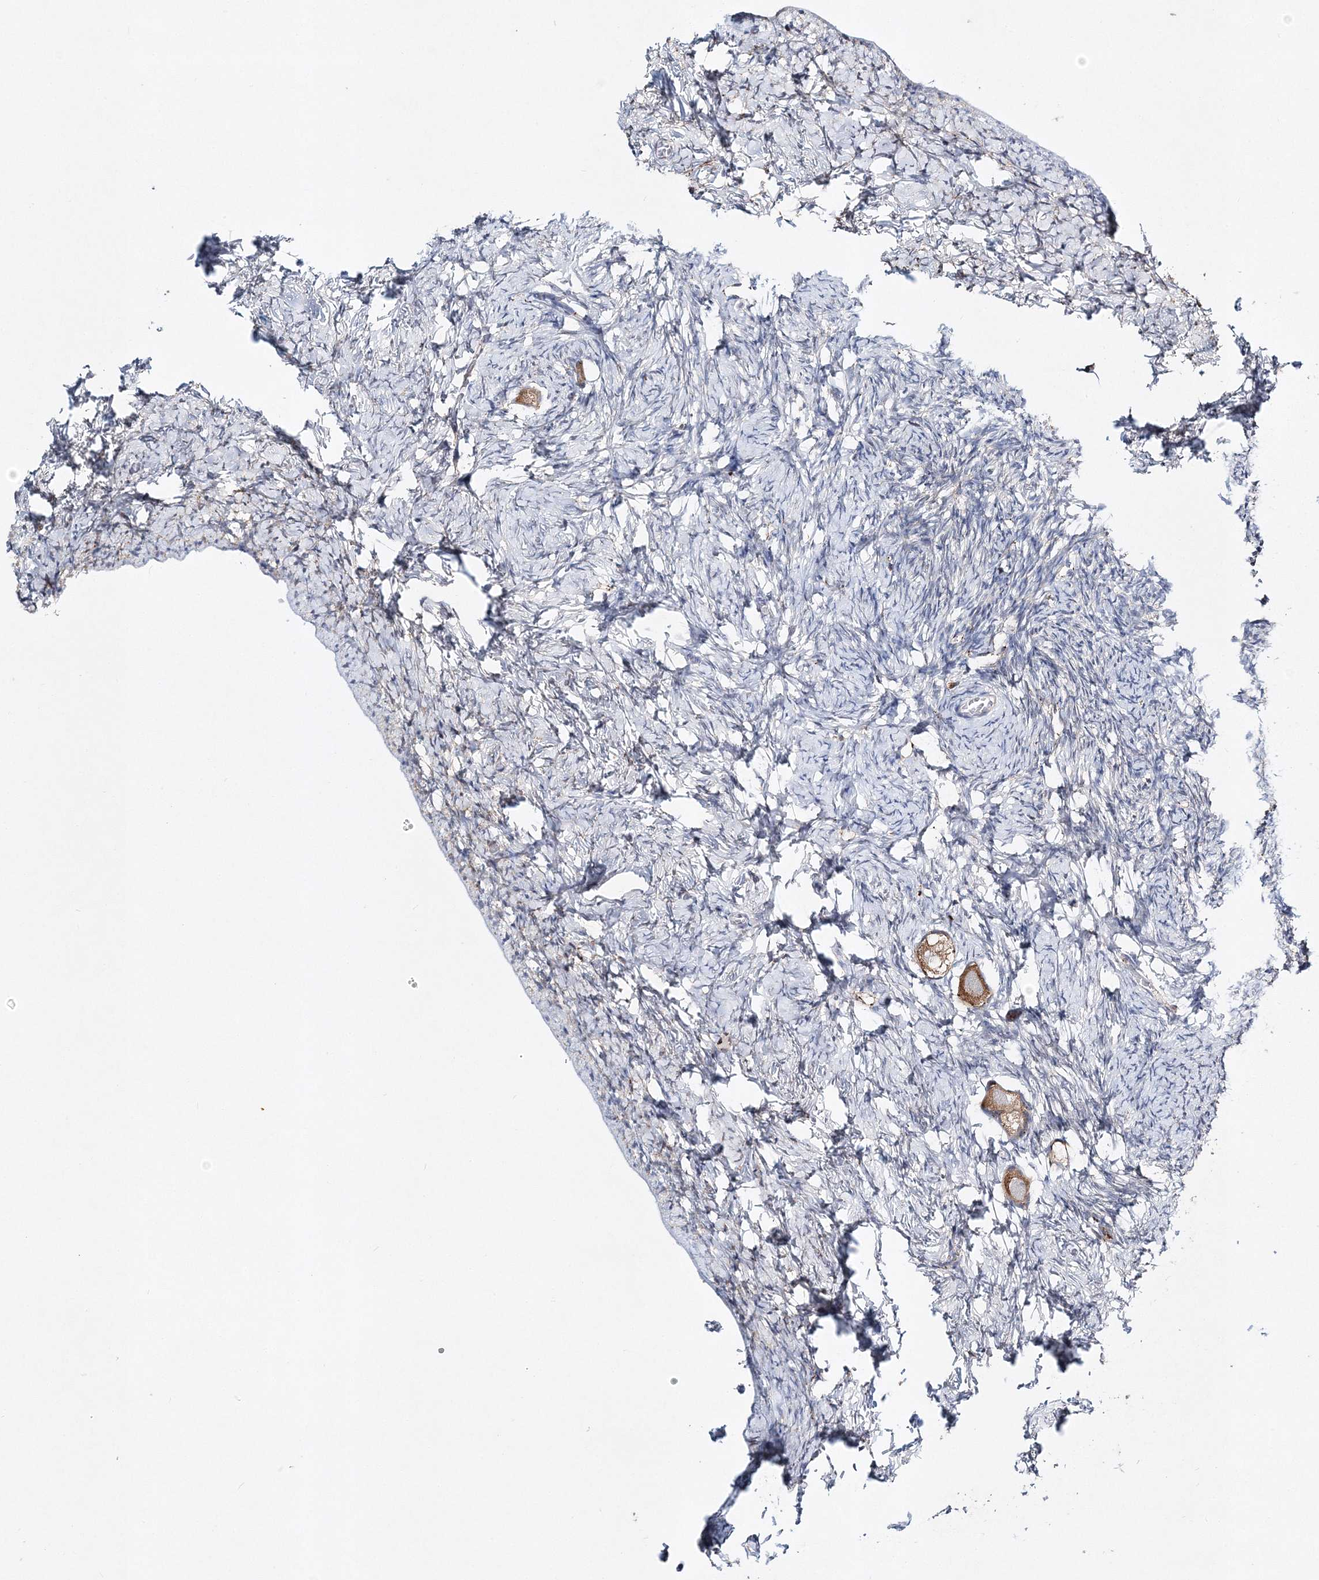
{"staining": {"intensity": "moderate", "quantity": ">75%", "location": "cytoplasmic/membranous"}, "tissue": "ovary", "cell_type": "Follicle cells", "image_type": "normal", "snomed": [{"axis": "morphology", "description": "Normal tissue, NOS"}, {"axis": "topography", "description": "Ovary"}], "caption": "Moderate cytoplasmic/membranous staining for a protein is appreciated in about >75% of follicle cells of benign ovary using IHC.", "gene": "C3orf38", "patient": {"sex": "female", "age": 27}}